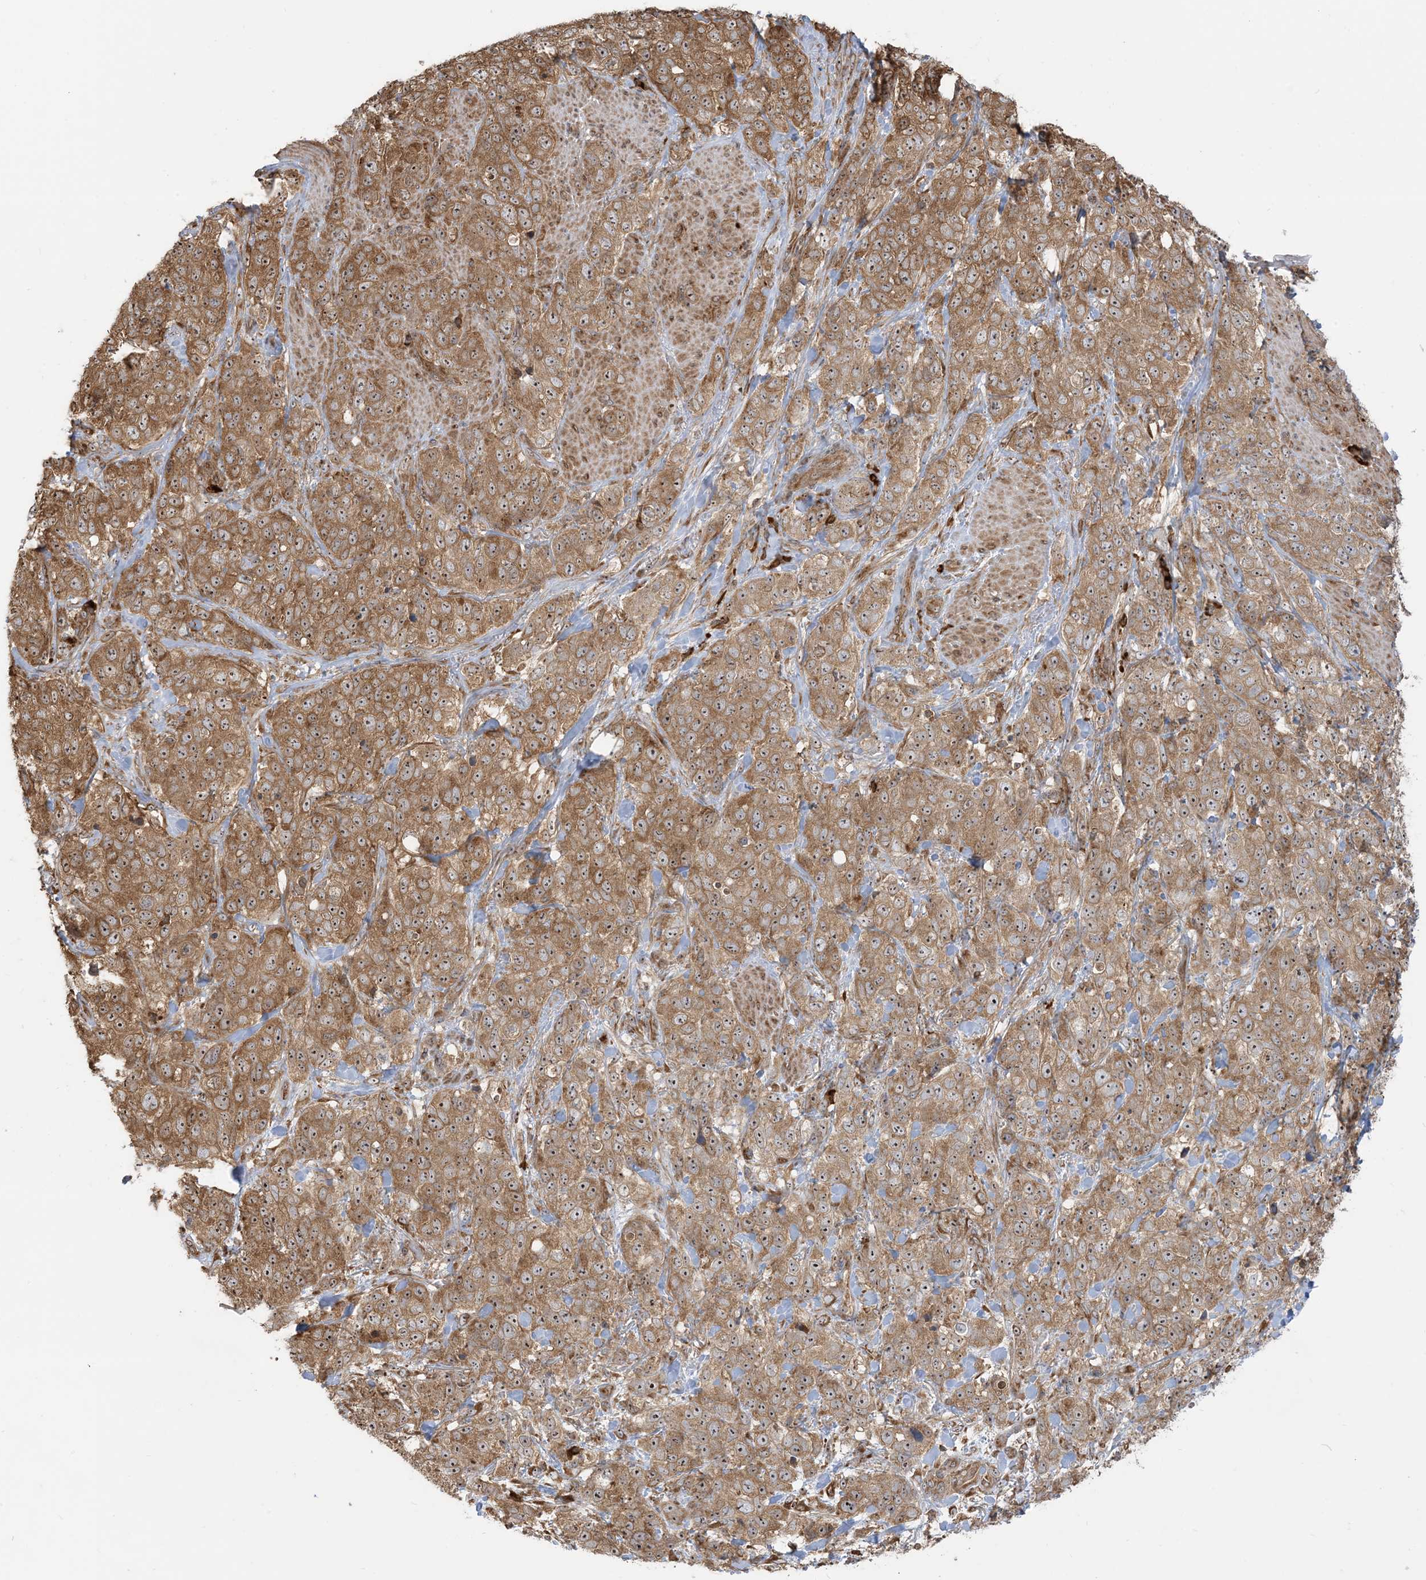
{"staining": {"intensity": "moderate", "quantity": ">75%", "location": "cytoplasmic/membranous,nuclear"}, "tissue": "stomach cancer", "cell_type": "Tumor cells", "image_type": "cancer", "snomed": [{"axis": "morphology", "description": "Adenocarcinoma, NOS"}, {"axis": "topography", "description": "Stomach"}], "caption": "Stomach adenocarcinoma stained with a brown dye displays moderate cytoplasmic/membranous and nuclear positive positivity in approximately >75% of tumor cells.", "gene": "SRP72", "patient": {"sex": "male", "age": 48}}